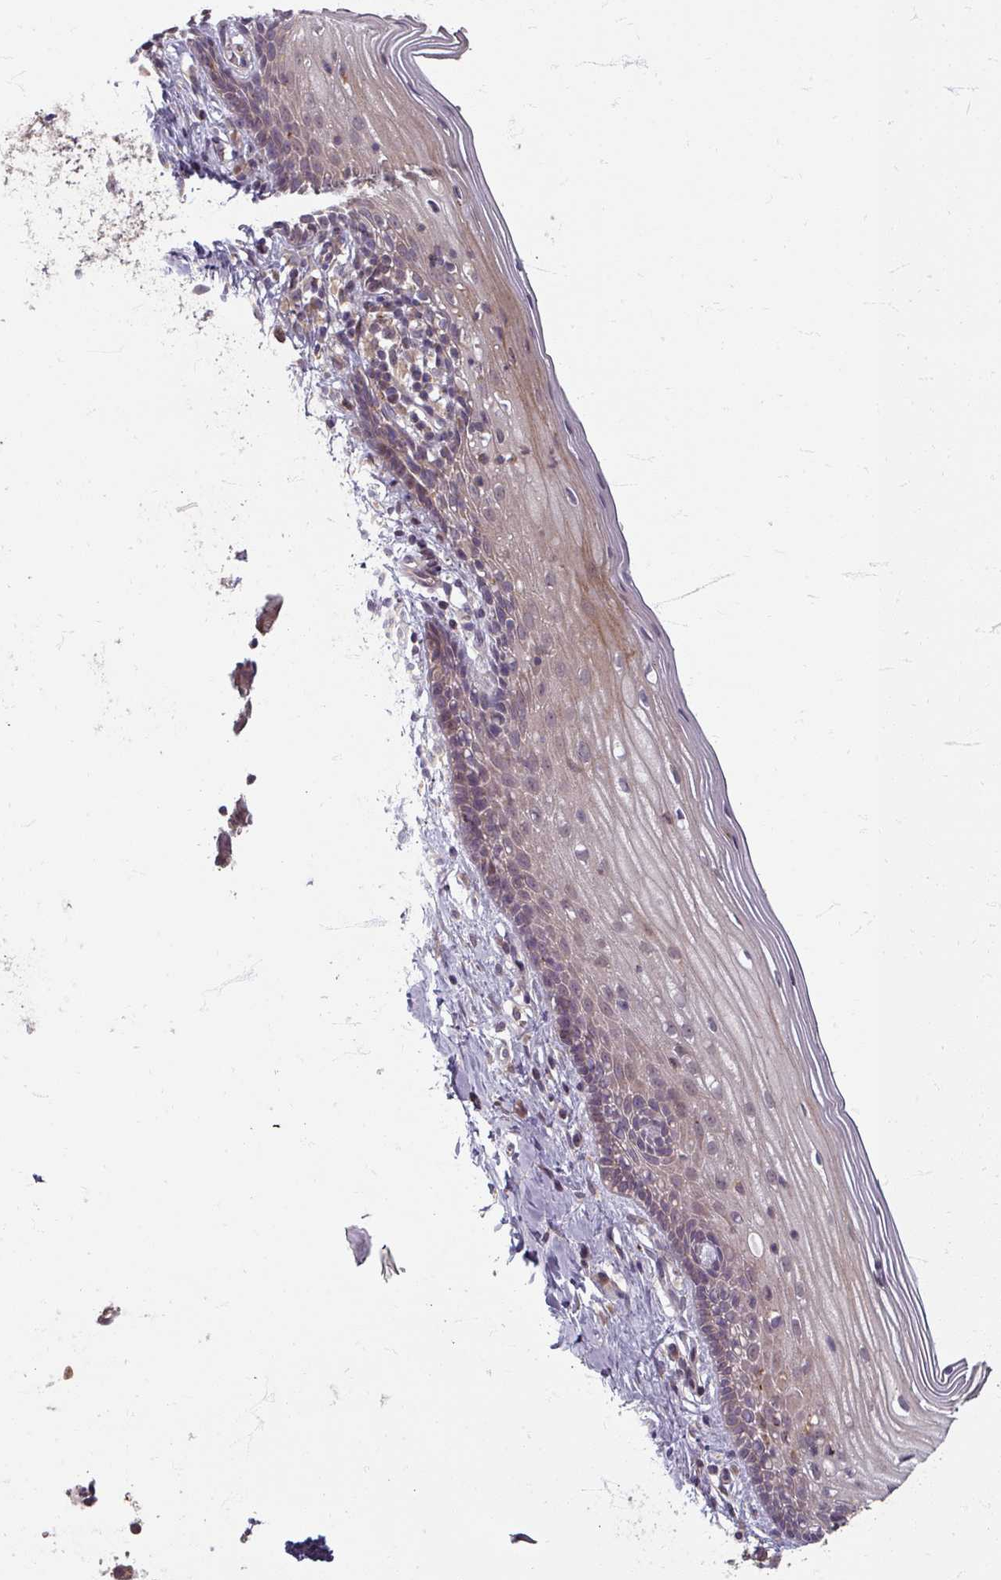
{"staining": {"intensity": "moderate", "quantity": ">75%", "location": "cytoplasmic/membranous"}, "tissue": "cervix", "cell_type": "Glandular cells", "image_type": "normal", "snomed": [{"axis": "morphology", "description": "Normal tissue, NOS"}, {"axis": "topography", "description": "Cervix"}], "caption": "Cervix stained for a protein (brown) demonstrates moderate cytoplasmic/membranous positive expression in approximately >75% of glandular cells.", "gene": "STAM", "patient": {"sex": "female", "age": 44}}